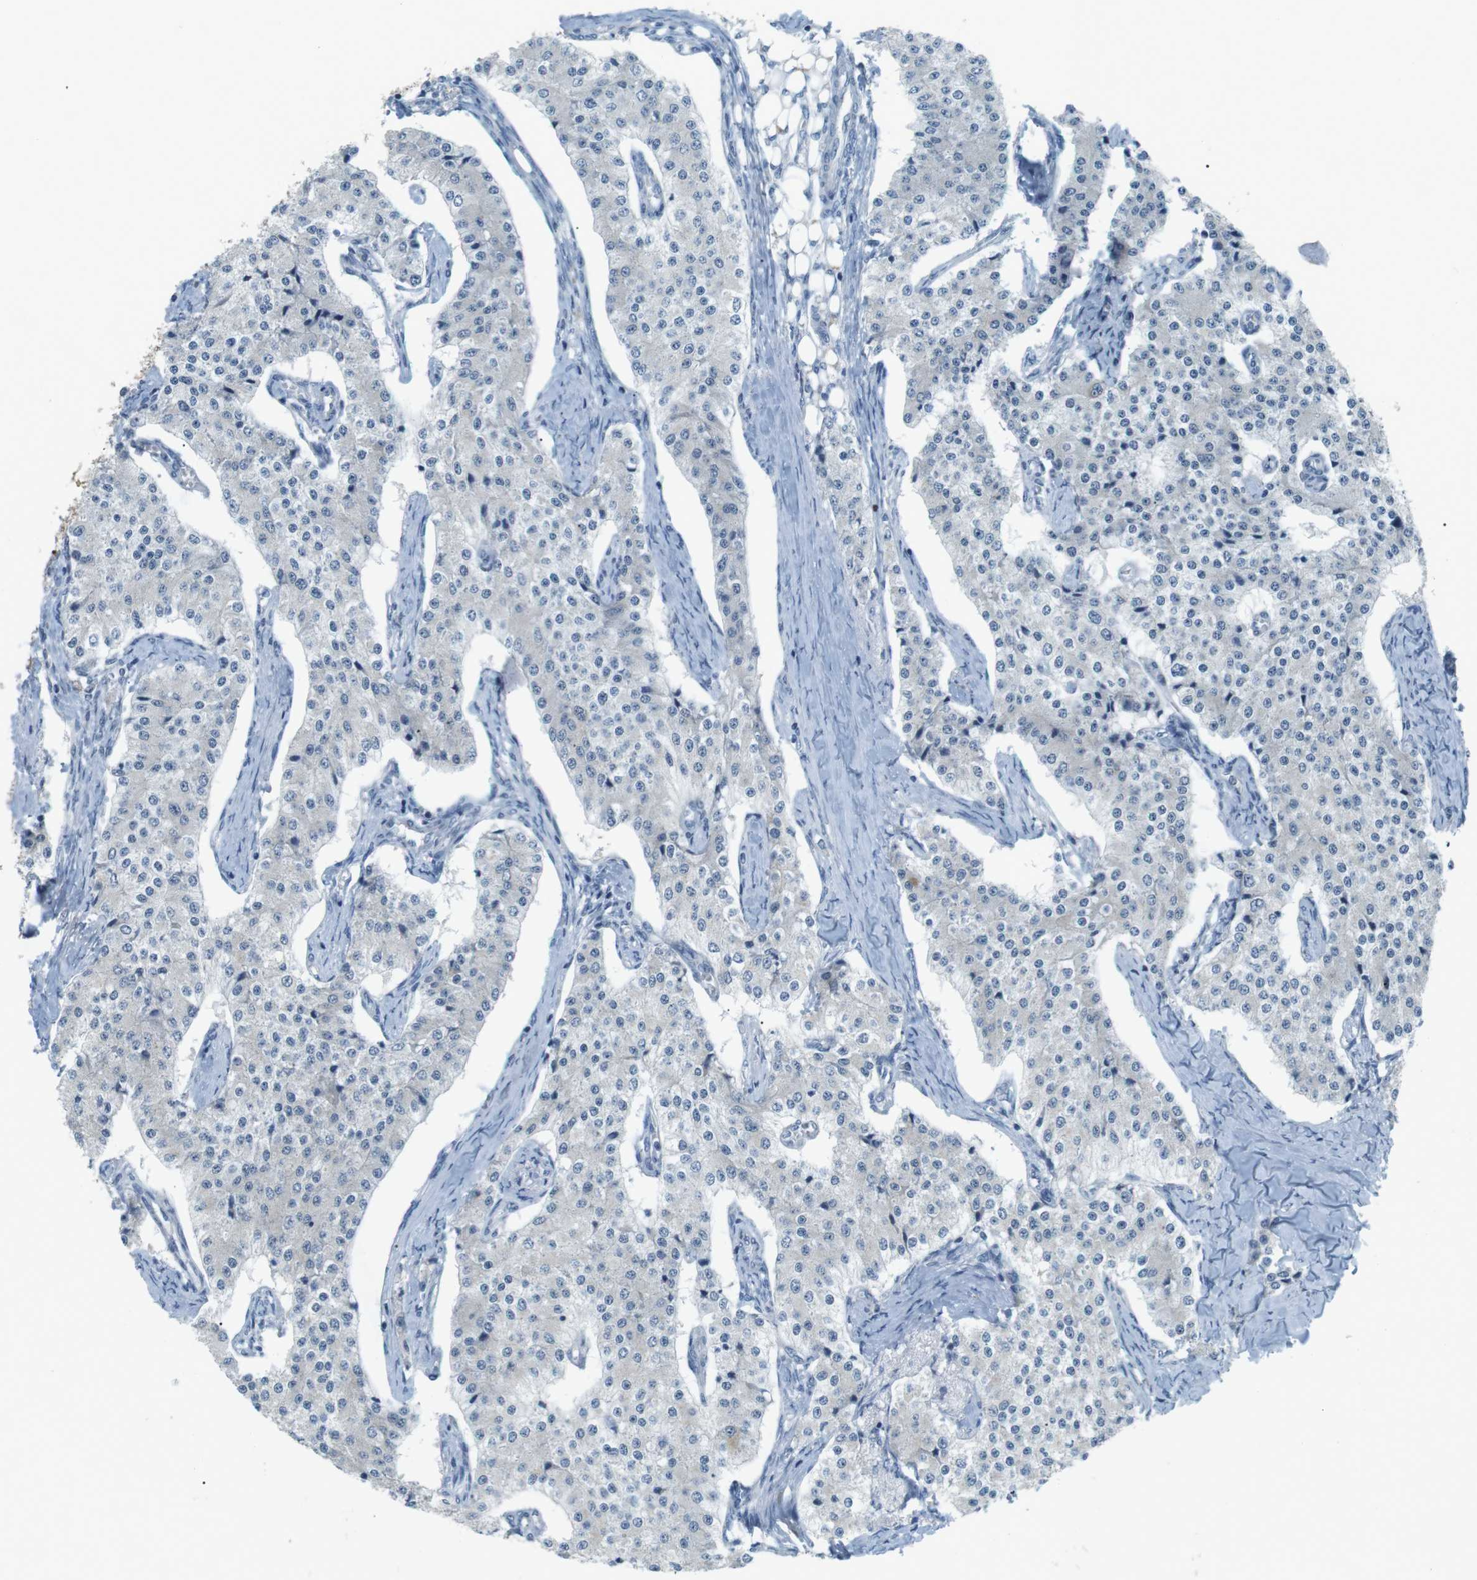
{"staining": {"intensity": "negative", "quantity": "none", "location": "none"}, "tissue": "carcinoid", "cell_type": "Tumor cells", "image_type": "cancer", "snomed": [{"axis": "morphology", "description": "Carcinoid, malignant, NOS"}, {"axis": "topography", "description": "Colon"}], "caption": "Immunohistochemical staining of human carcinoid (malignant) shows no significant positivity in tumor cells. (DAB immunohistochemistry (IHC) with hematoxylin counter stain).", "gene": "RTN3", "patient": {"sex": "female", "age": 52}}